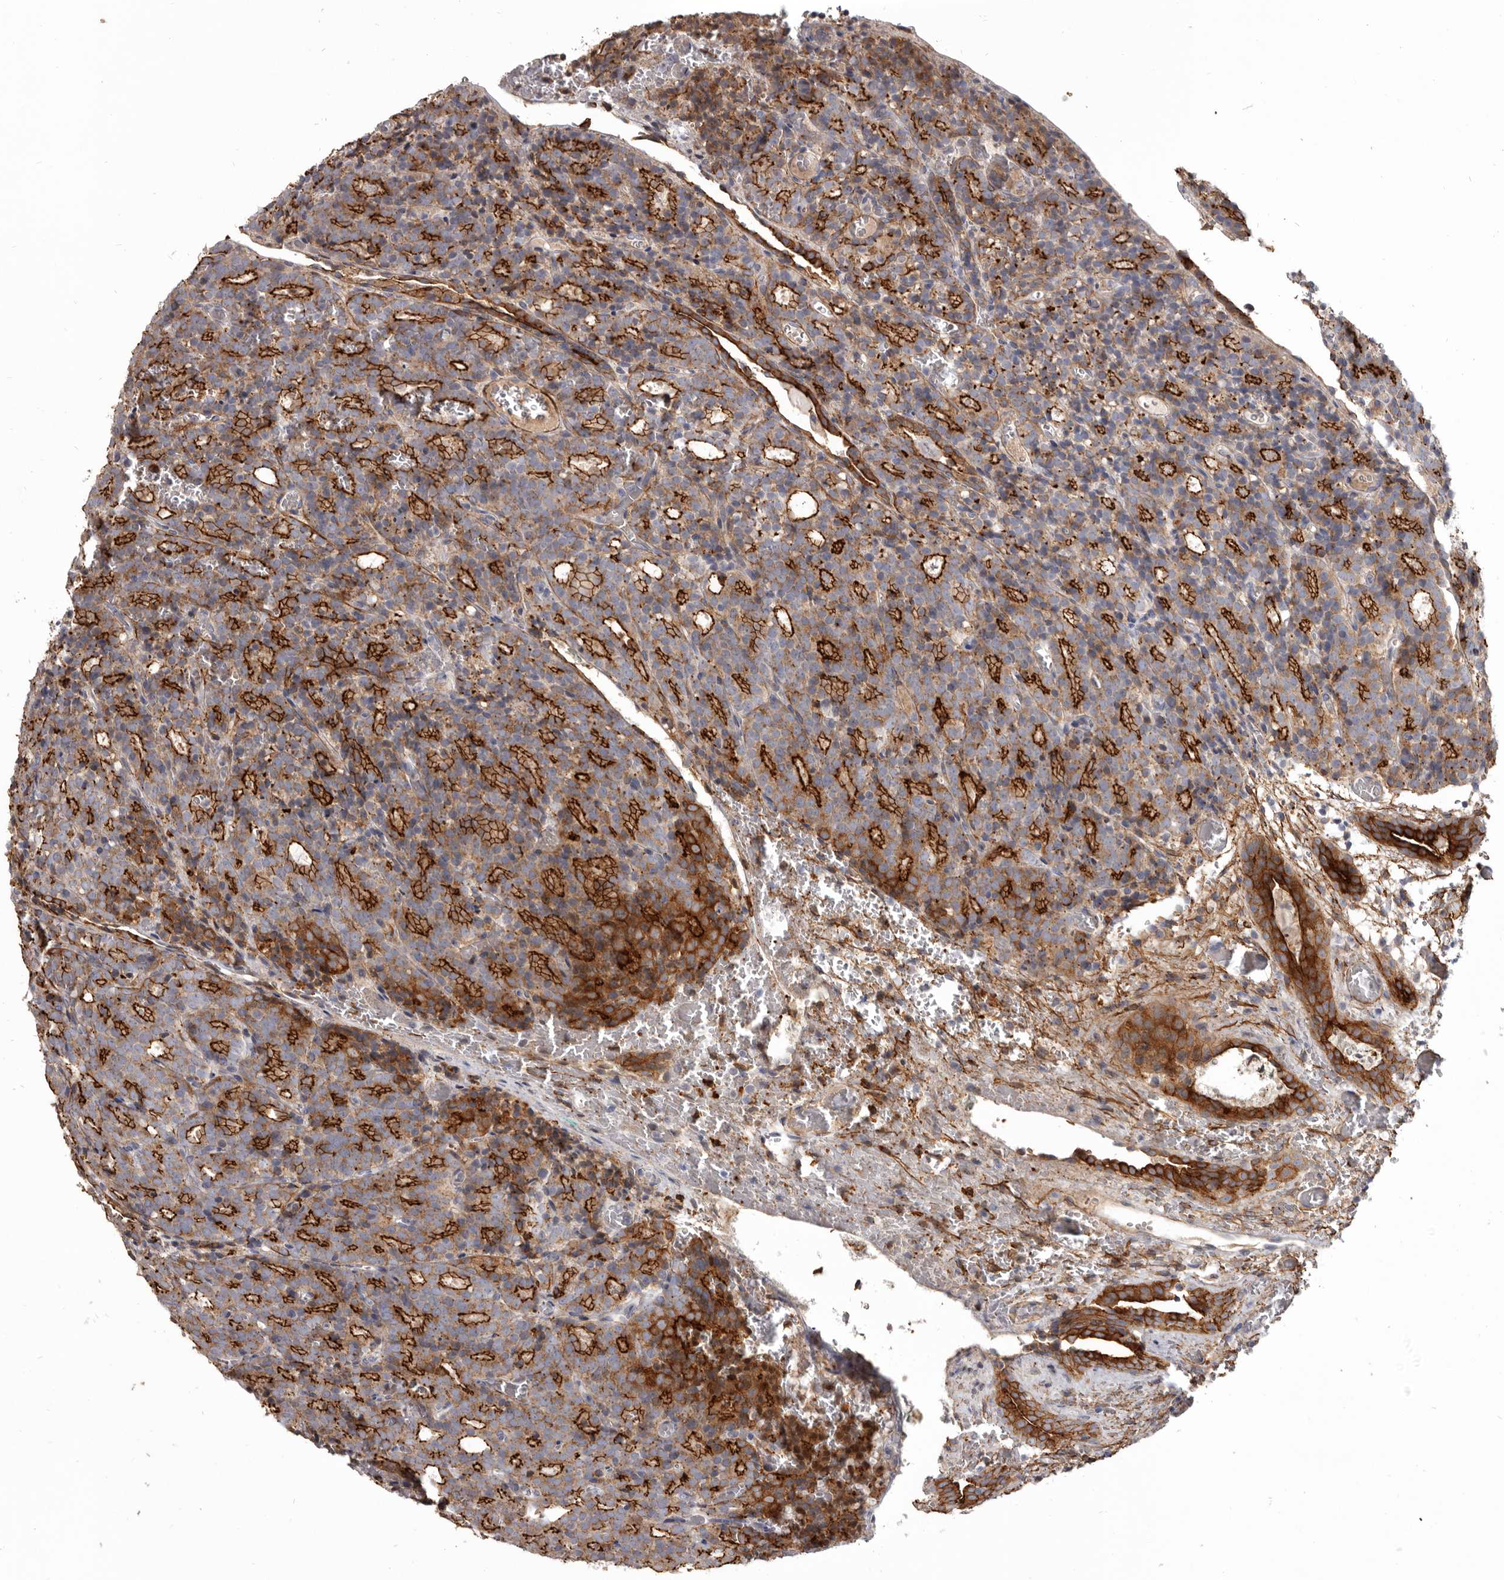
{"staining": {"intensity": "strong", "quantity": ">75%", "location": "cytoplasmic/membranous"}, "tissue": "prostate cancer", "cell_type": "Tumor cells", "image_type": "cancer", "snomed": [{"axis": "morphology", "description": "Adenocarcinoma, High grade"}, {"axis": "topography", "description": "Prostate"}], "caption": "Protein expression analysis of human prostate adenocarcinoma (high-grade) reveals strong cytoplasmic/membranous expression in about >75% of tumor cells.", "gene": "CGN", "patient": {"sex": "male", "age": 62}}